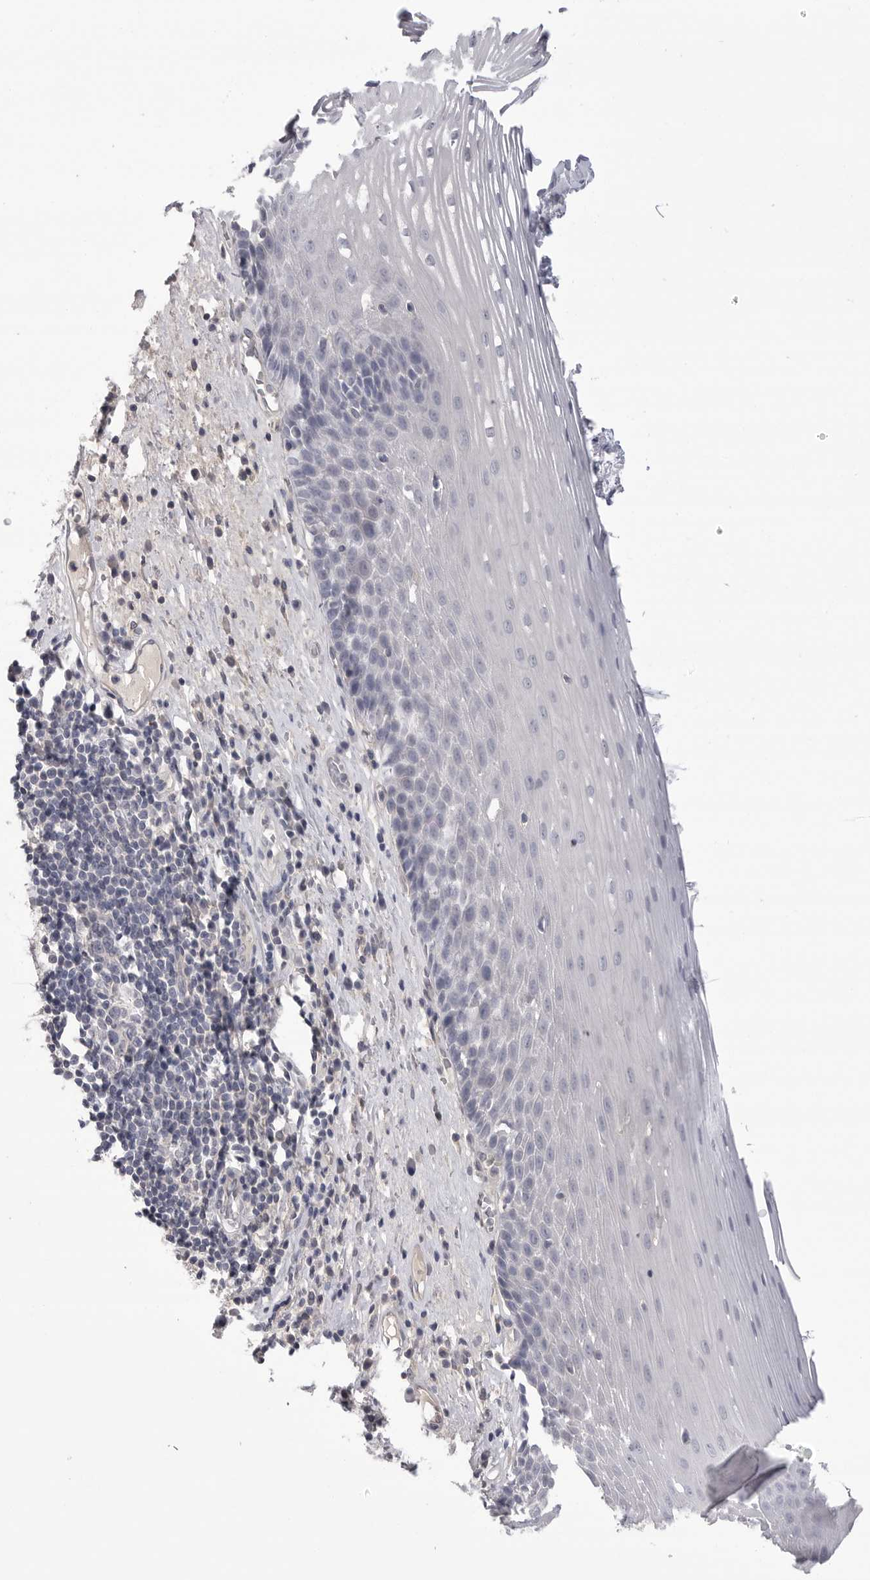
{"staining": {"intensity": "negative", "quantity": "none", "location": "none"}, "tissue": "esophagus", "cell_type": "Squamous epithelial cells", "image_type": "normal", "snomed": [{"axis": "morphology", "description": "Normal tissue, NOS"}, {"axis": "morphology", "description": "Adenocarcinoma, NOS"}, {"axis": "topography", "description": "Esophagus"}], "caption": "Squamous epithelial cells are negative for brown protein staining in benign esophagus. (Stains: DAB immunohistochemistry (IHC) with hematoxylin counter stain, Microscopy: brightfield microscopy at high magnification).", "gene": "DLGAP3", "patient": {"sex": "male", "age": 62}}